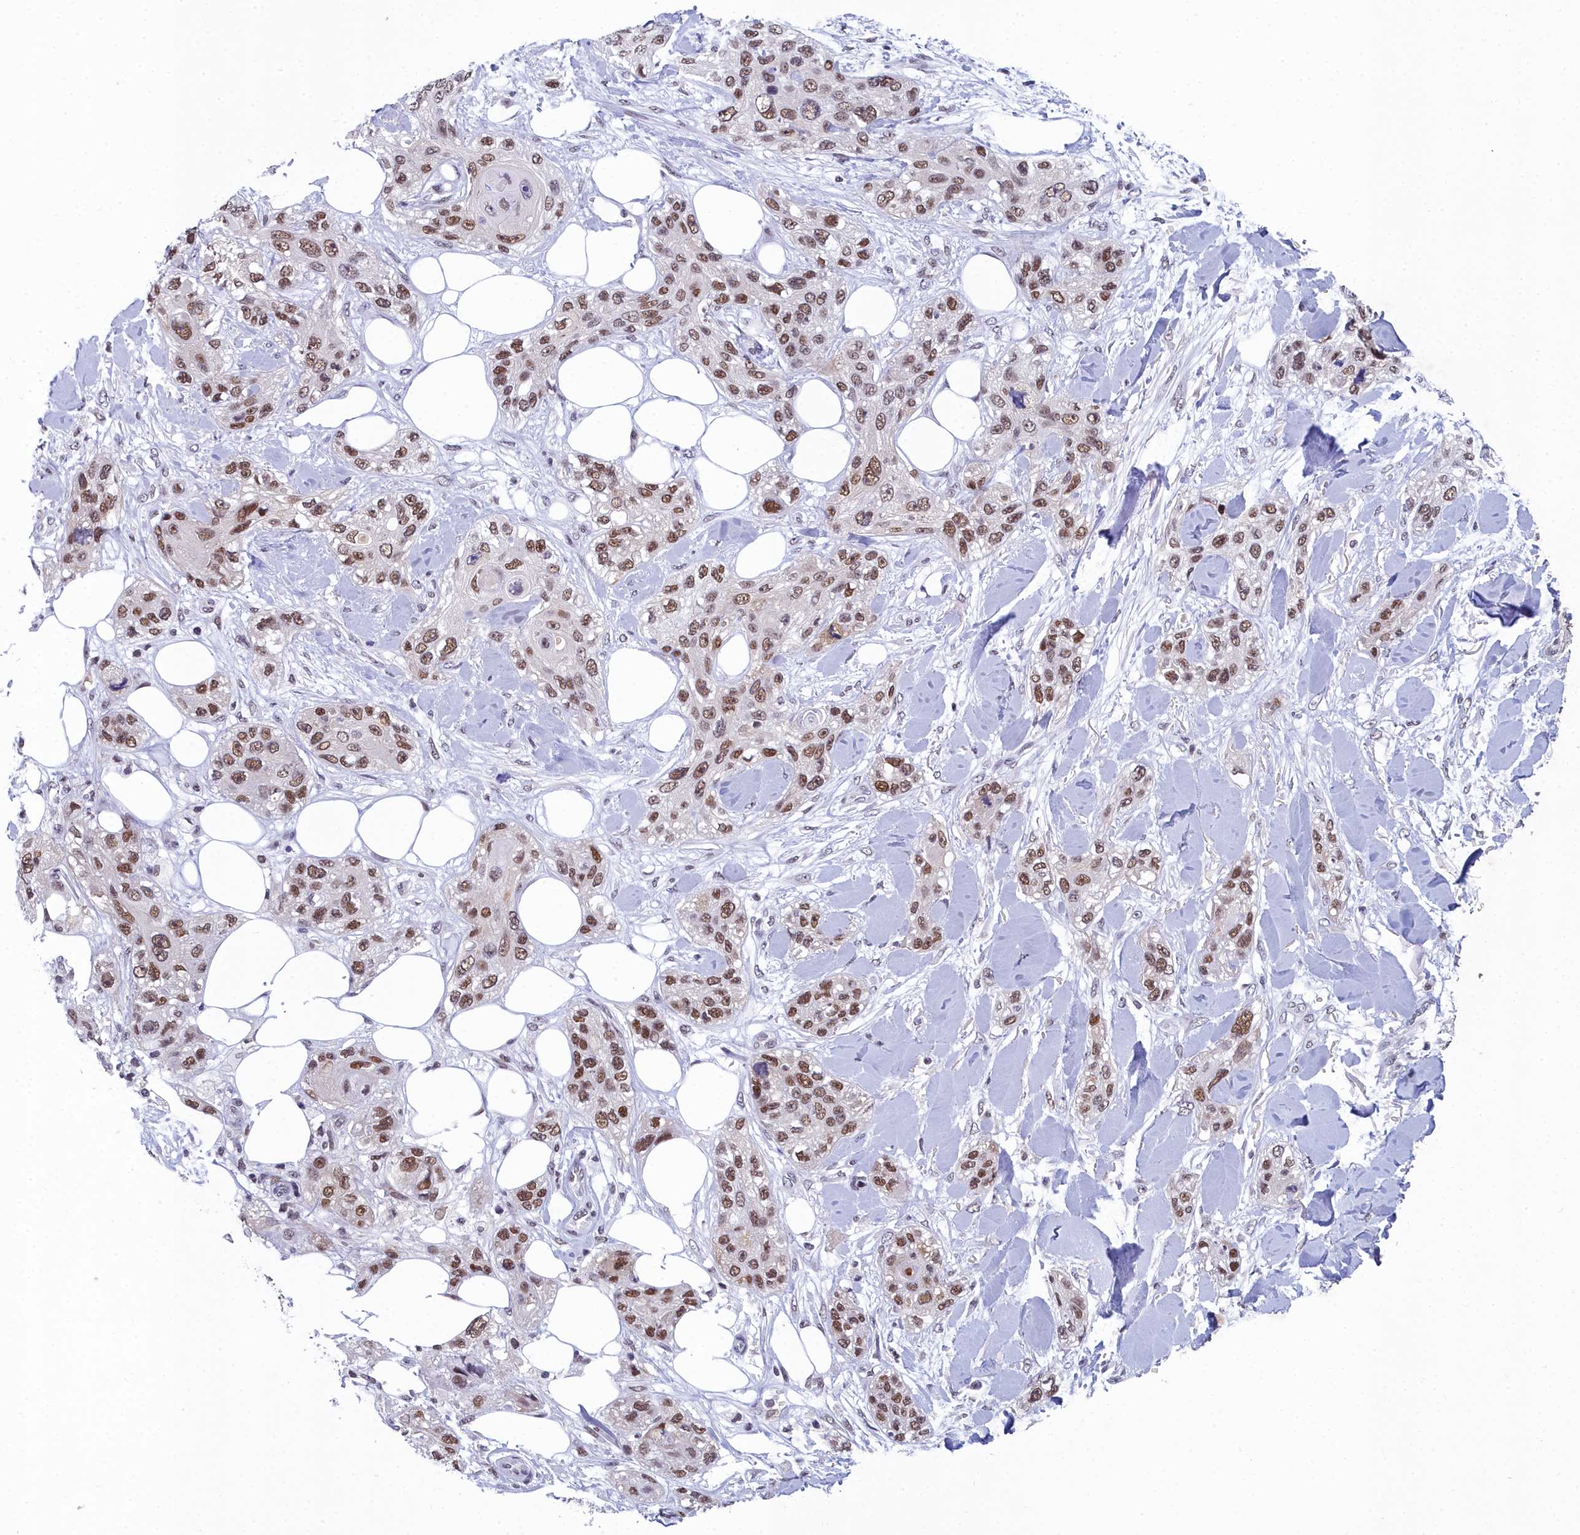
{"staining": {"intensity": "strong", "quantity": ">75%", "location": "nuclear"}, "tissue": "skin cancer", "cell_type": "Tumor cells", "image_type": "cancer", "snomed": [{"axis": "morphology", "description": "Normal tissue, NOS"}, {"axis": "morphology", "description": "Squamous cell carcinoma, NOS"}, {"axis": "topography", "description": "Skin"}], "caption": "A brown stain highlights strong nuclear positivity of a protein in human skin cancer tumor cells.", "gene": "CCDC97", "patient": {"sex": "male", "age": 72}}